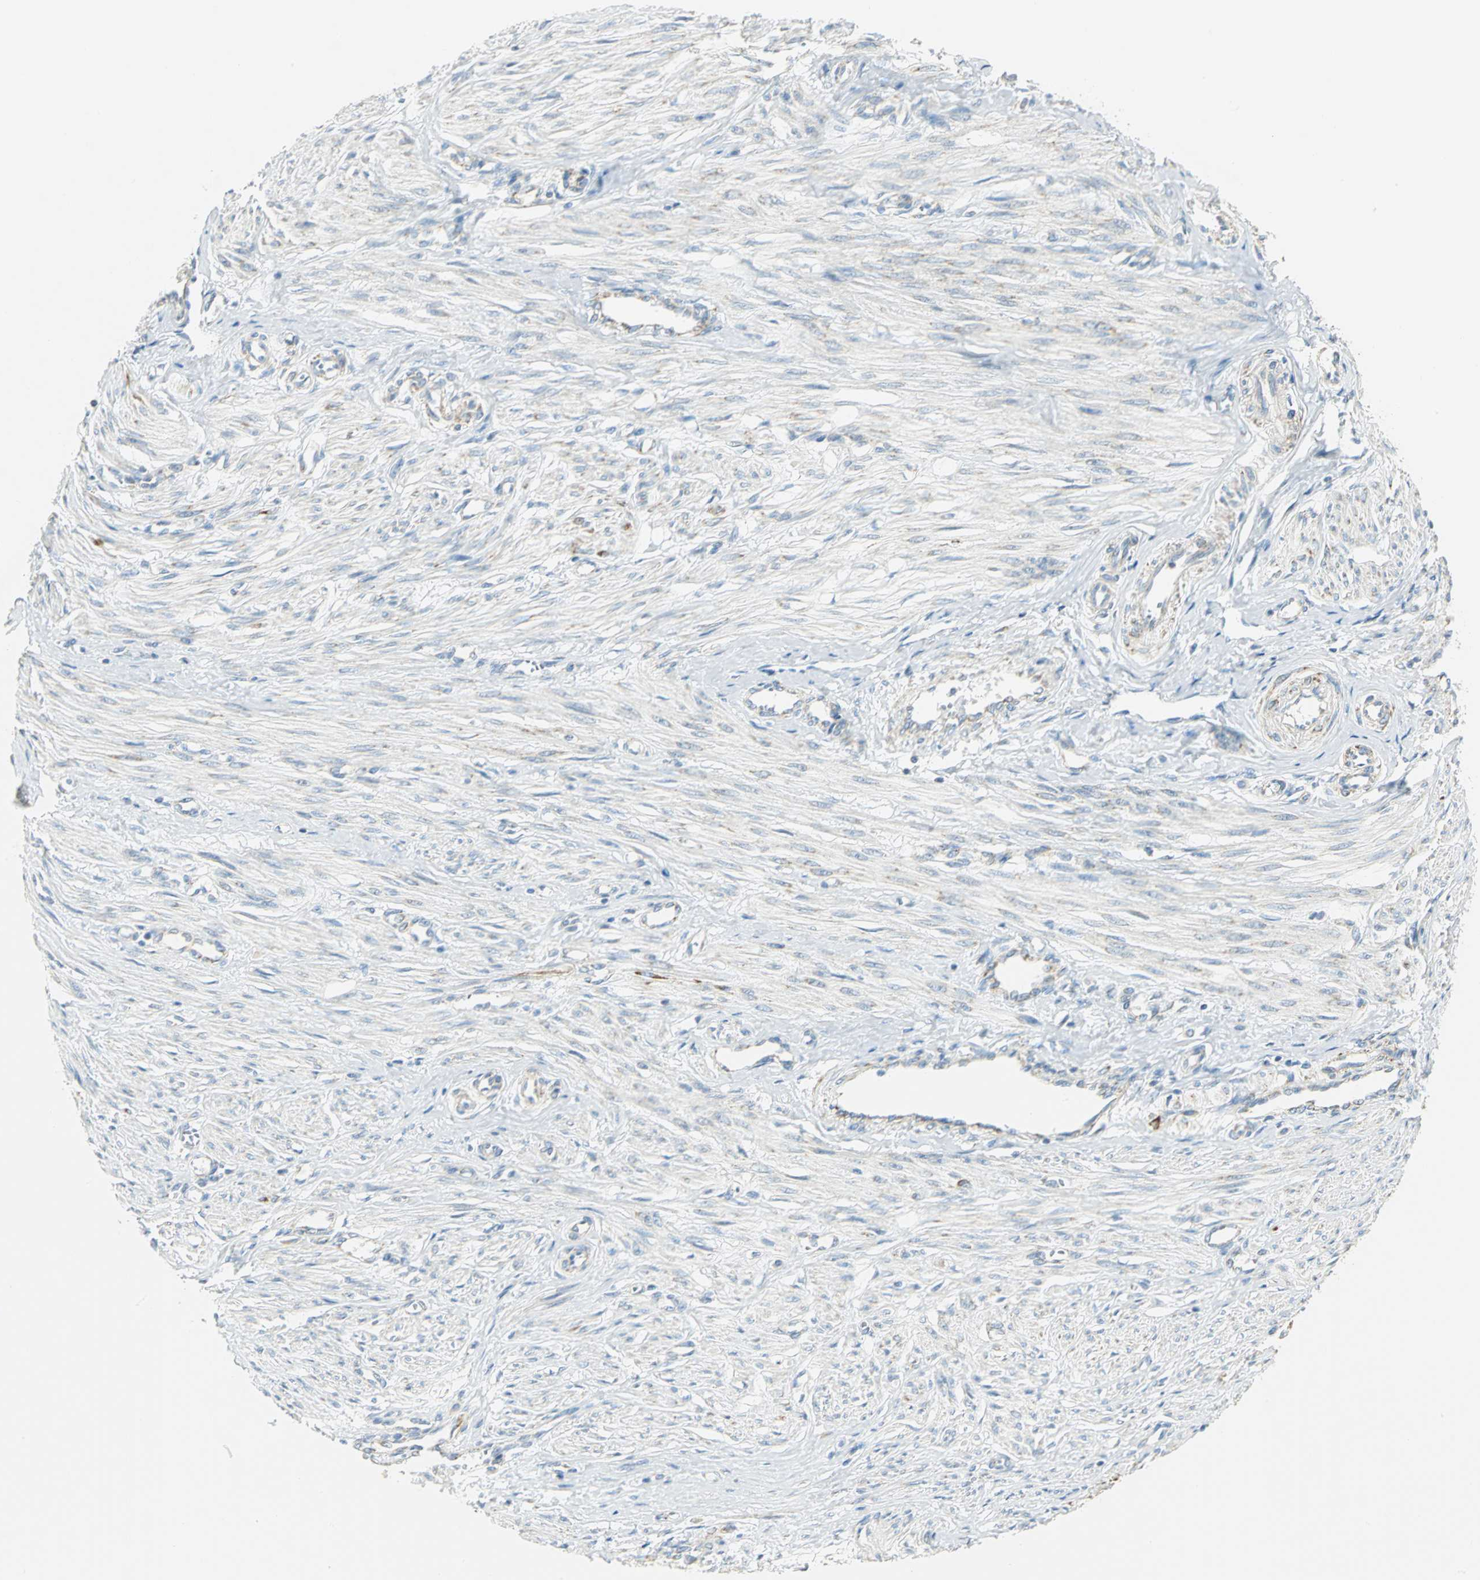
{"staining": {"intensity": "weak", "quantity": "<25%", "location": "cytoplasmic/membranous"}, "tissue": "smooth muscle", "cell_type": "Smooth muscle cells", "image_type": "normal", "snomed": [{"axis": "morphology", "description": "Normal tissue, NOS"}, {"axis": "topography", "description": "Smooth muscle"}, {"axis": "topography", "description": "Uterus"}], "caption": "IHC image of normal smooth muscle stained for a protein (brown), which displays no expression in smooth muscle cells.", "gene": "NTRK1", "patient": {"sex": "female", "age": 39}}